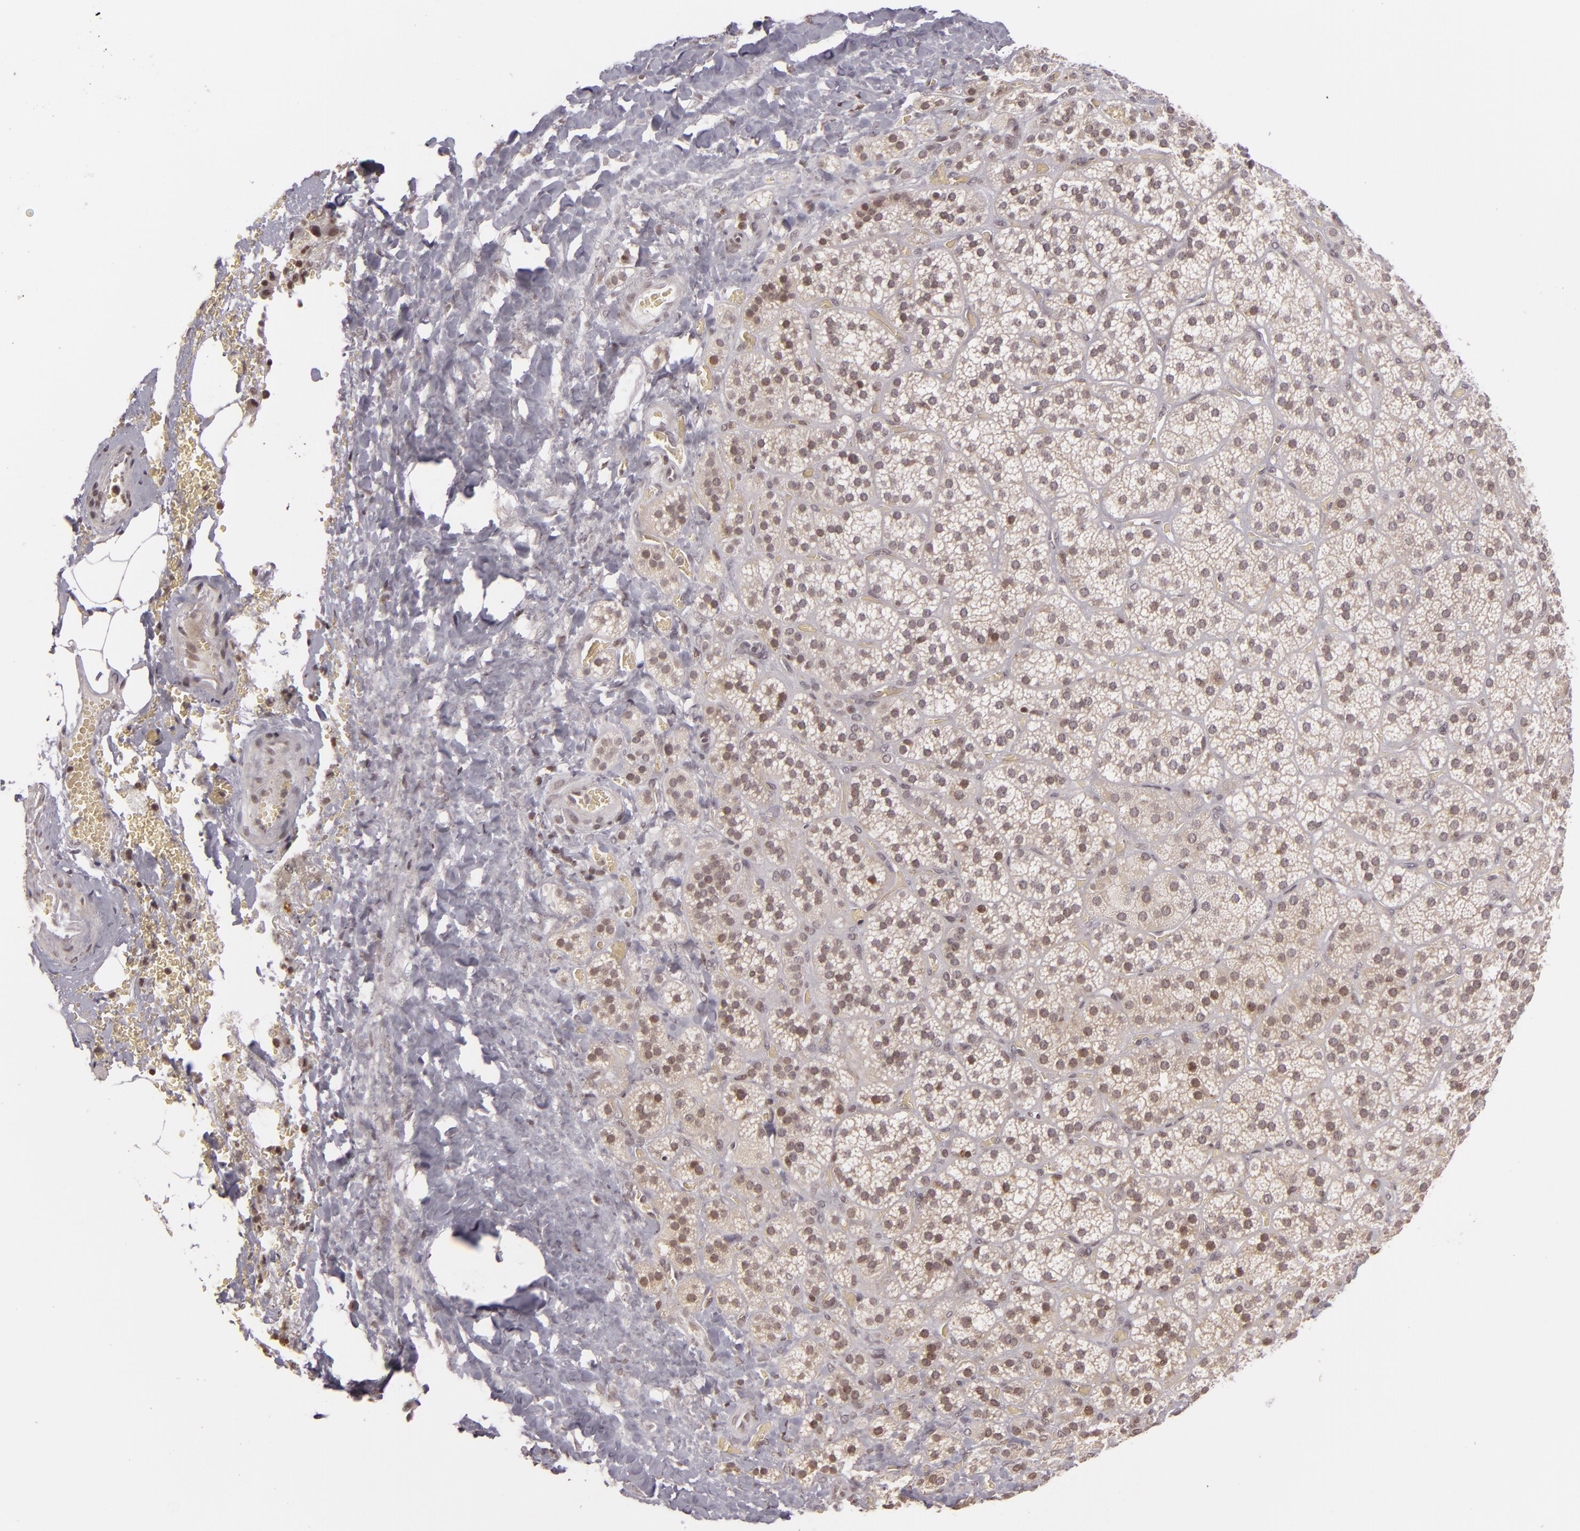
{"staining": {"intensity": "weak", "quantity": ">75%", "location": "nuclear"}, "tissue": "adrenal gland", "cell_type": "Glandular cells", "image_type": "normal", "snomed": [{"axis": "morphology", "description": "Normal tissue, NOS"}, {"axis": "topography", "description": "Adrenal gland"}], "caption": "Immunohistochemistry (IHC) staining of unremarkable adrenal gland, which exhibits low levels of weak nuclear expression in about >75% of glandular cells indicating weak nuclear protein positivity. The staining was performed using DAB (3,3'-diaminobenzidine) (brown) for protein detection and nuclei were counterstained in hematoxylin (blue).", "gene": "AKAP6", "patient": {"sex": "female", "age": 71}}